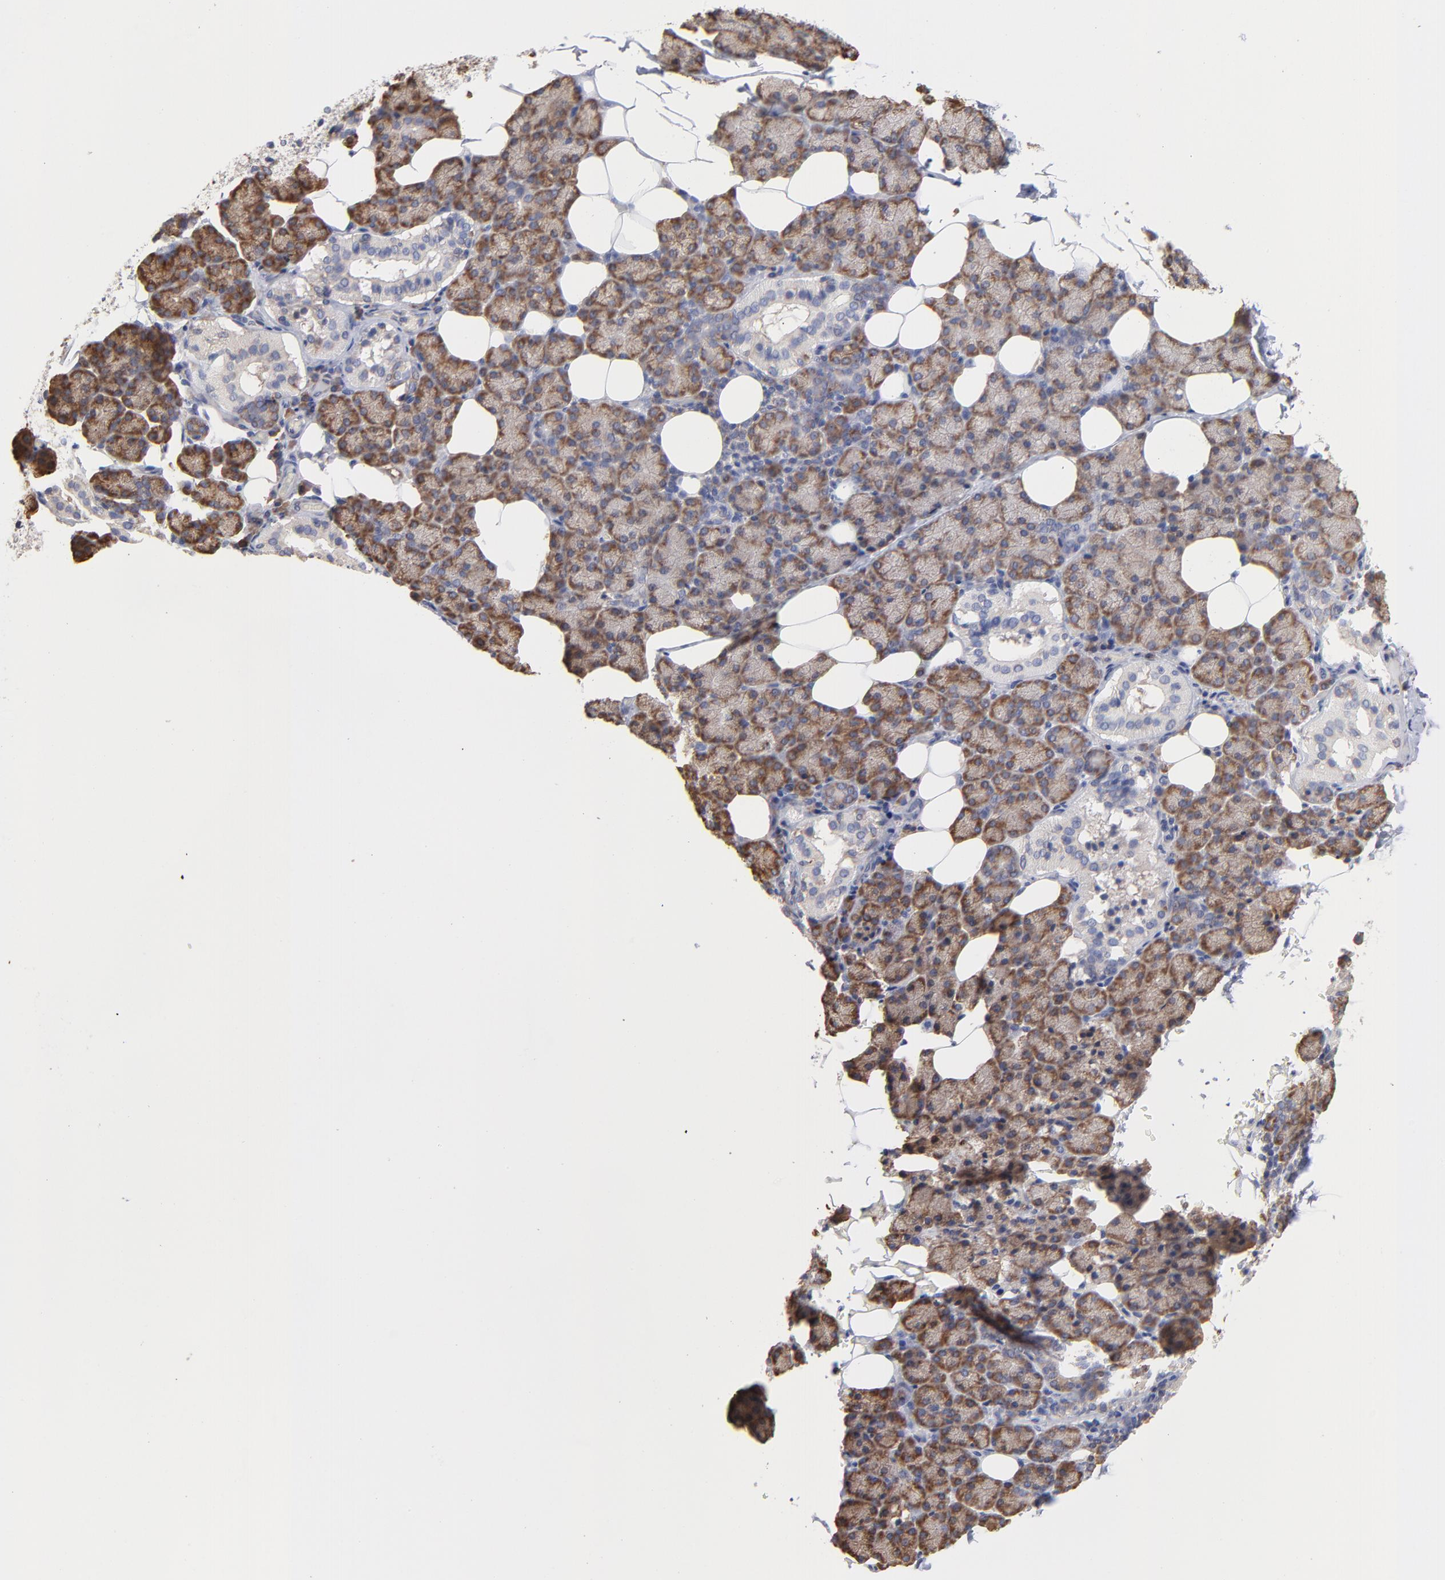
{"staining": {"intensity": "moderate", "quantity": ">75%", "location": "cytoplasmic/membranous"}, "tissue": "salivary gland", "cell_type": "Glandular cells", "image_type": "normal", "snomed": [{"axis": "morphology", "description": "Normal tissue, NOS"}, {"axis": "topography", "description": "Lymph node"}, {"axis": "topography", "description": "Salivary gland"}], "caption": "This image exhibits IHC staining of unremarkable salivary gland, with medium moderate cytoplasmic/membranous expression in about >75% of glandular cells.", "gene": "RPL3", "patient": {"sex": "male", "age": 8}}